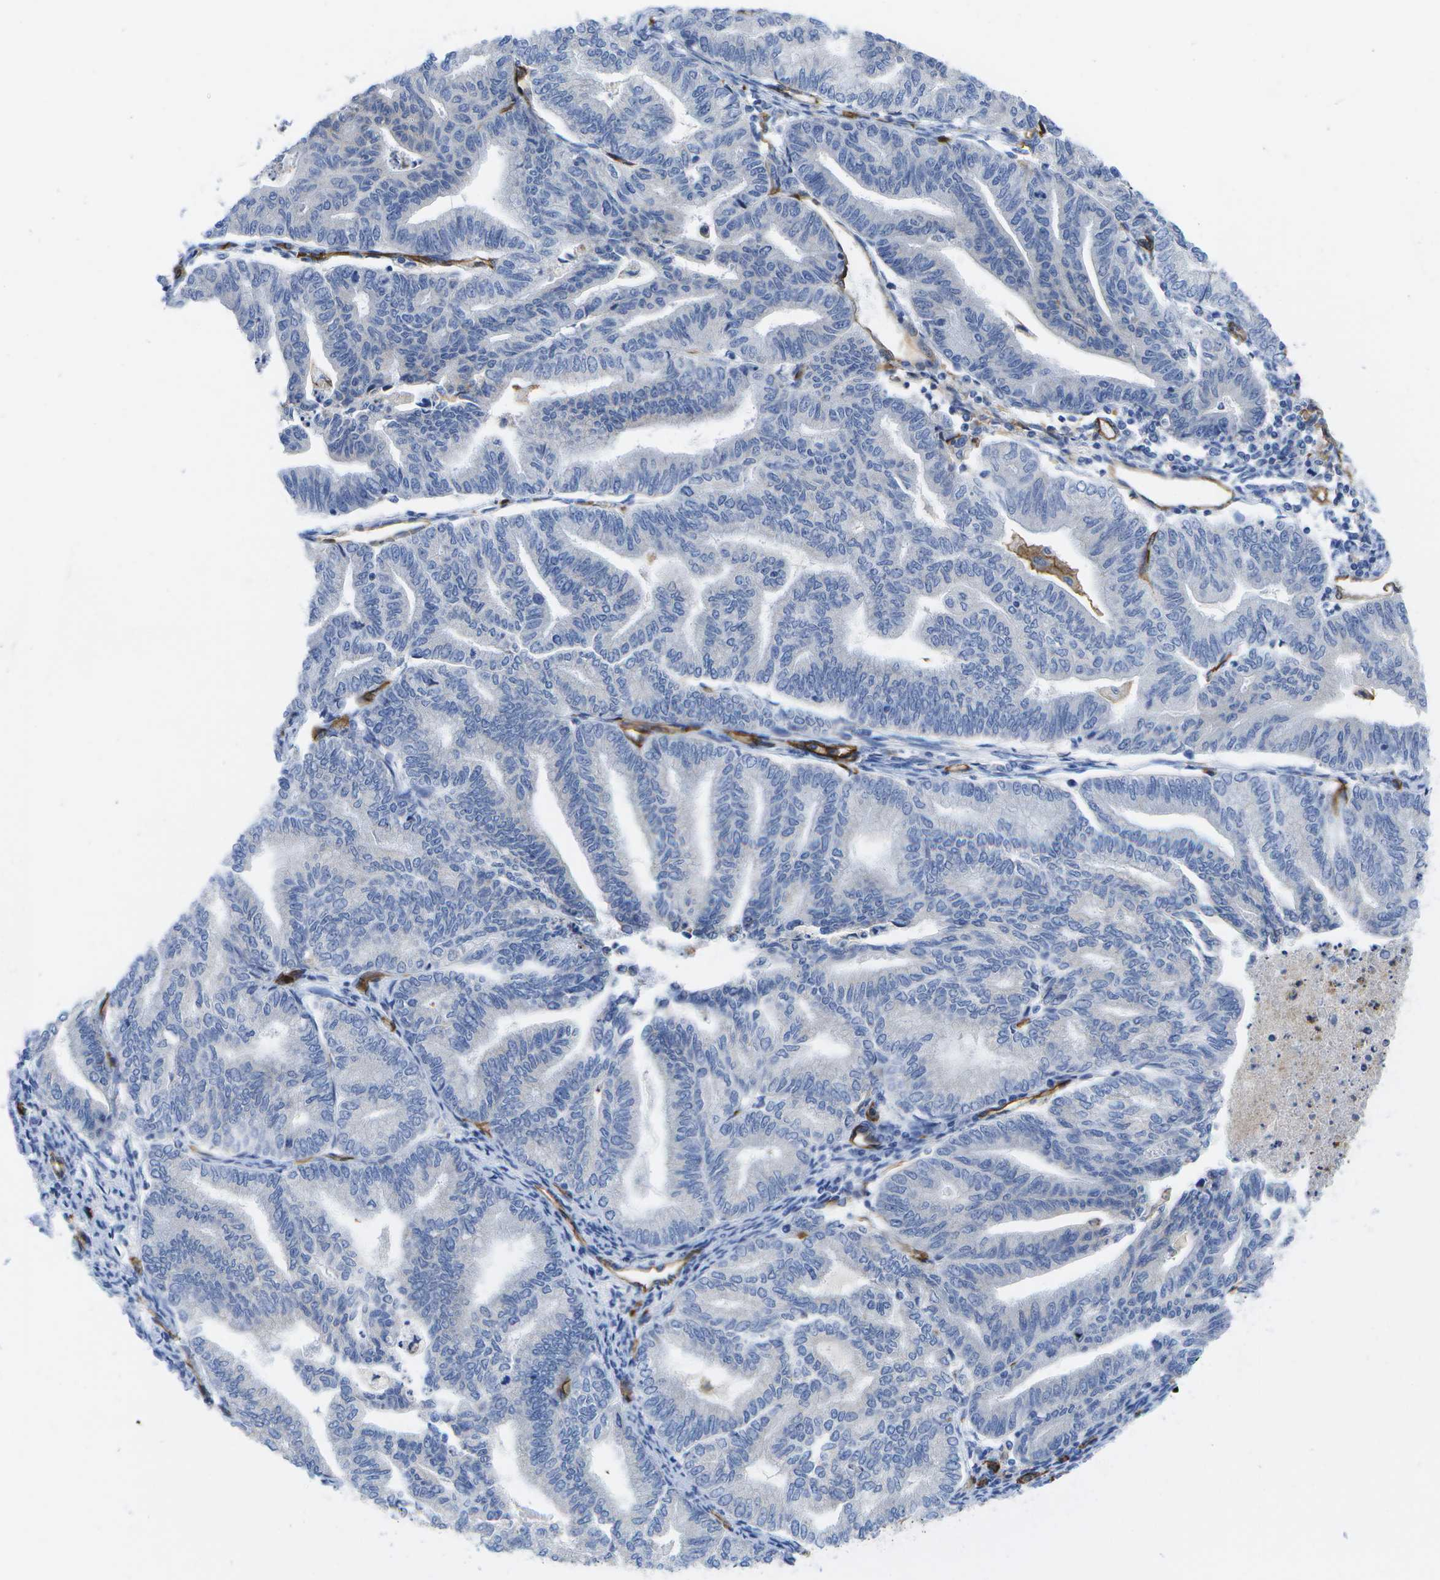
{"staining": {"intensity": "negative", "quantity": "none", "location": "none"}, "tissue": "endometrial cancer", "cell_type": "Tumor cells", "image_type": "cancer", "snomed": [{"axis": "morphology", "description": "Adenocarcinoma, NOS"}, {"axis": "topography", "description": "Endometrium"}], "caption": "Immunohistochemical staining of endometrial adenocarcinoma displays no significant positivity in tumor cells.", "gene": "DYSF", "patient": {"sex": "female", "age": 79}}